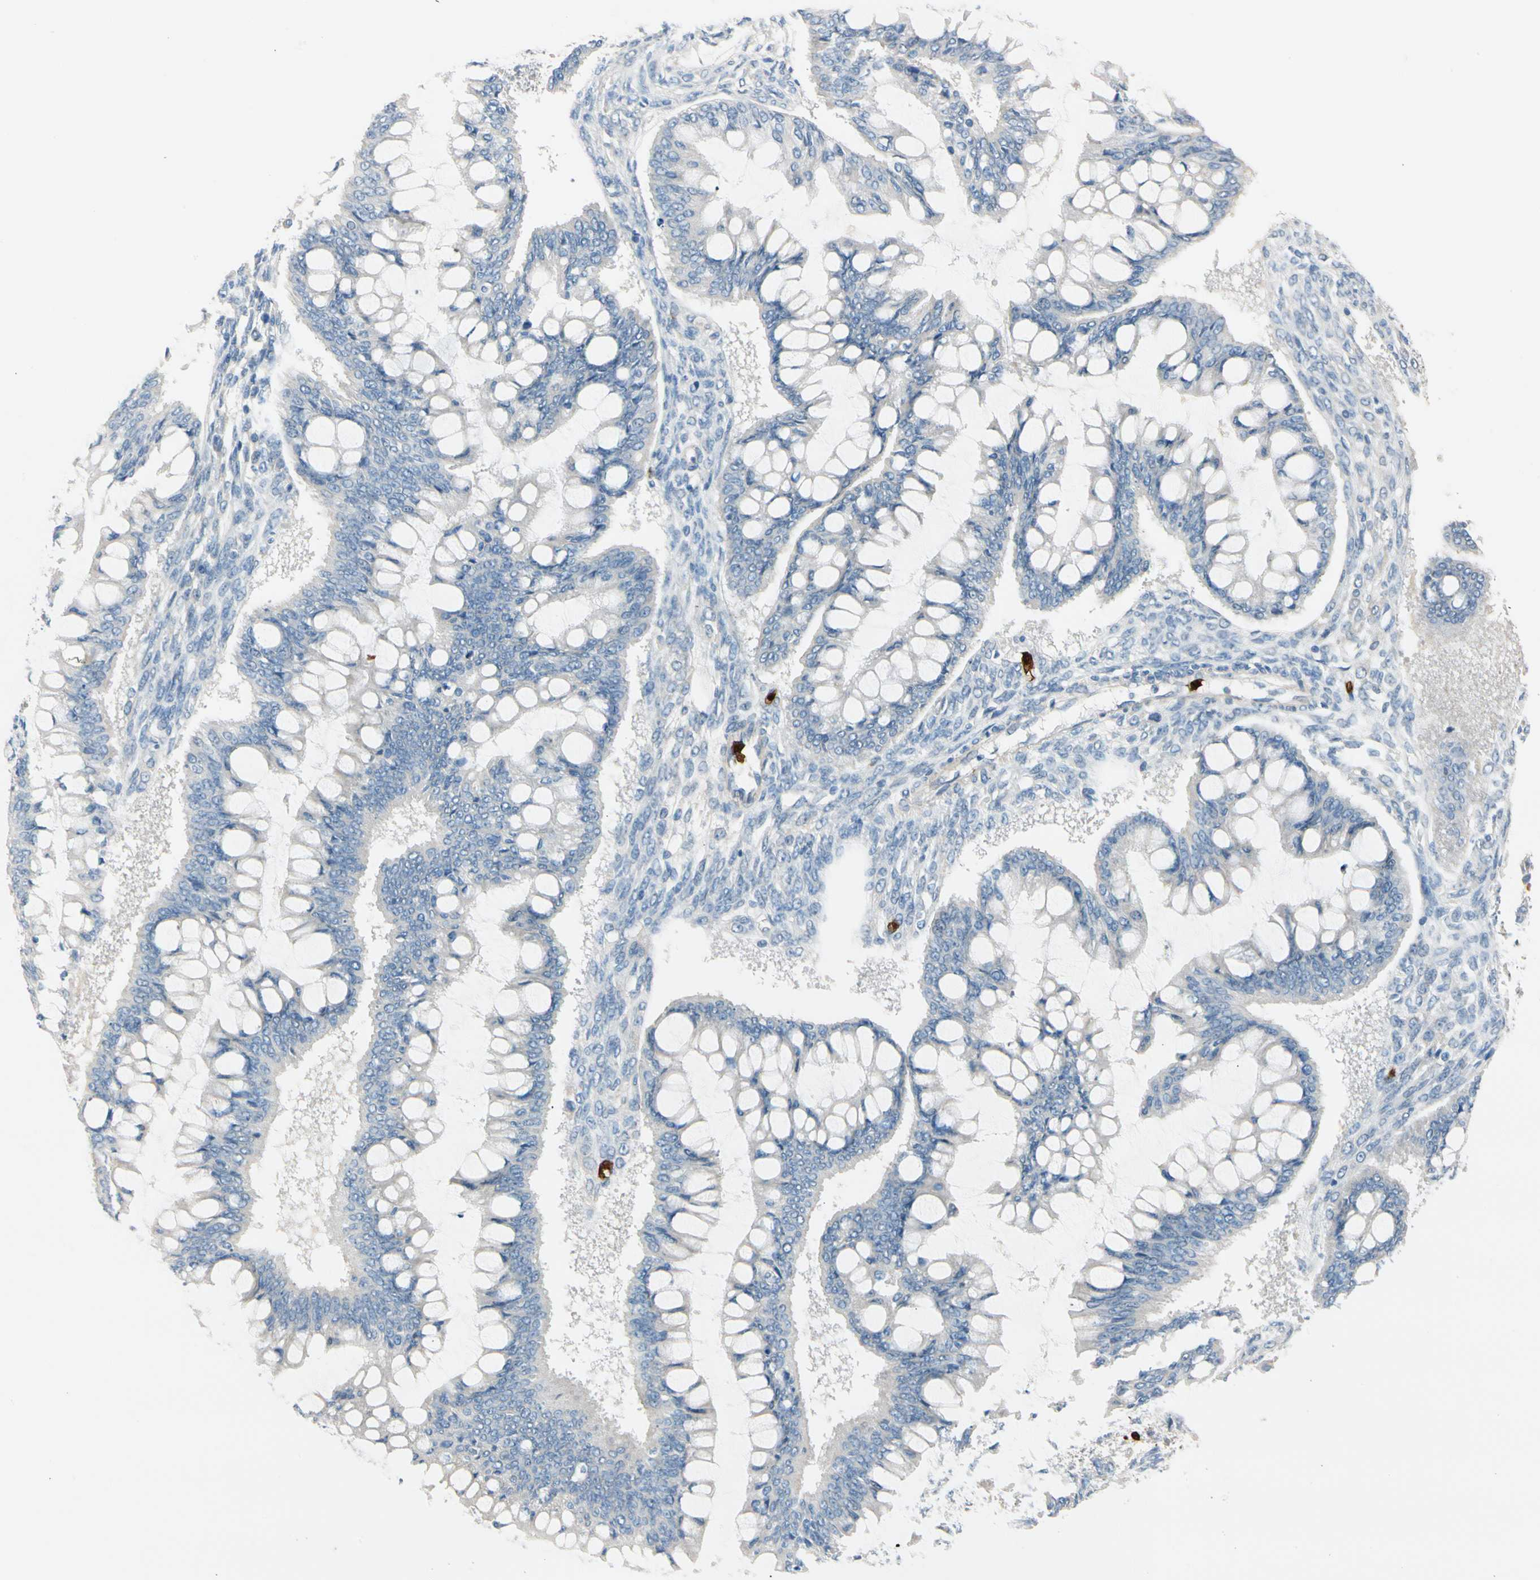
{"staining": {"intensity": "negative", "quantity": "none", "location": "none"}, "tissue": "ovarian cancer", "cell_type": "Tumor cells", "image_type": "cancer", "snomed": [{"axis": "morphology", "description": "Cystadenocarcinoma, mucinous, NOS"}, {"axis": "topography", "description": "Ovary"}], "caption": "Human mucinous cystadenocarcinoma (ovarian) stained for a protein using IHC shows no expression in tumor cells.", "gene": "TRAF5", "patient": {"sex": "female", "age": 73}}